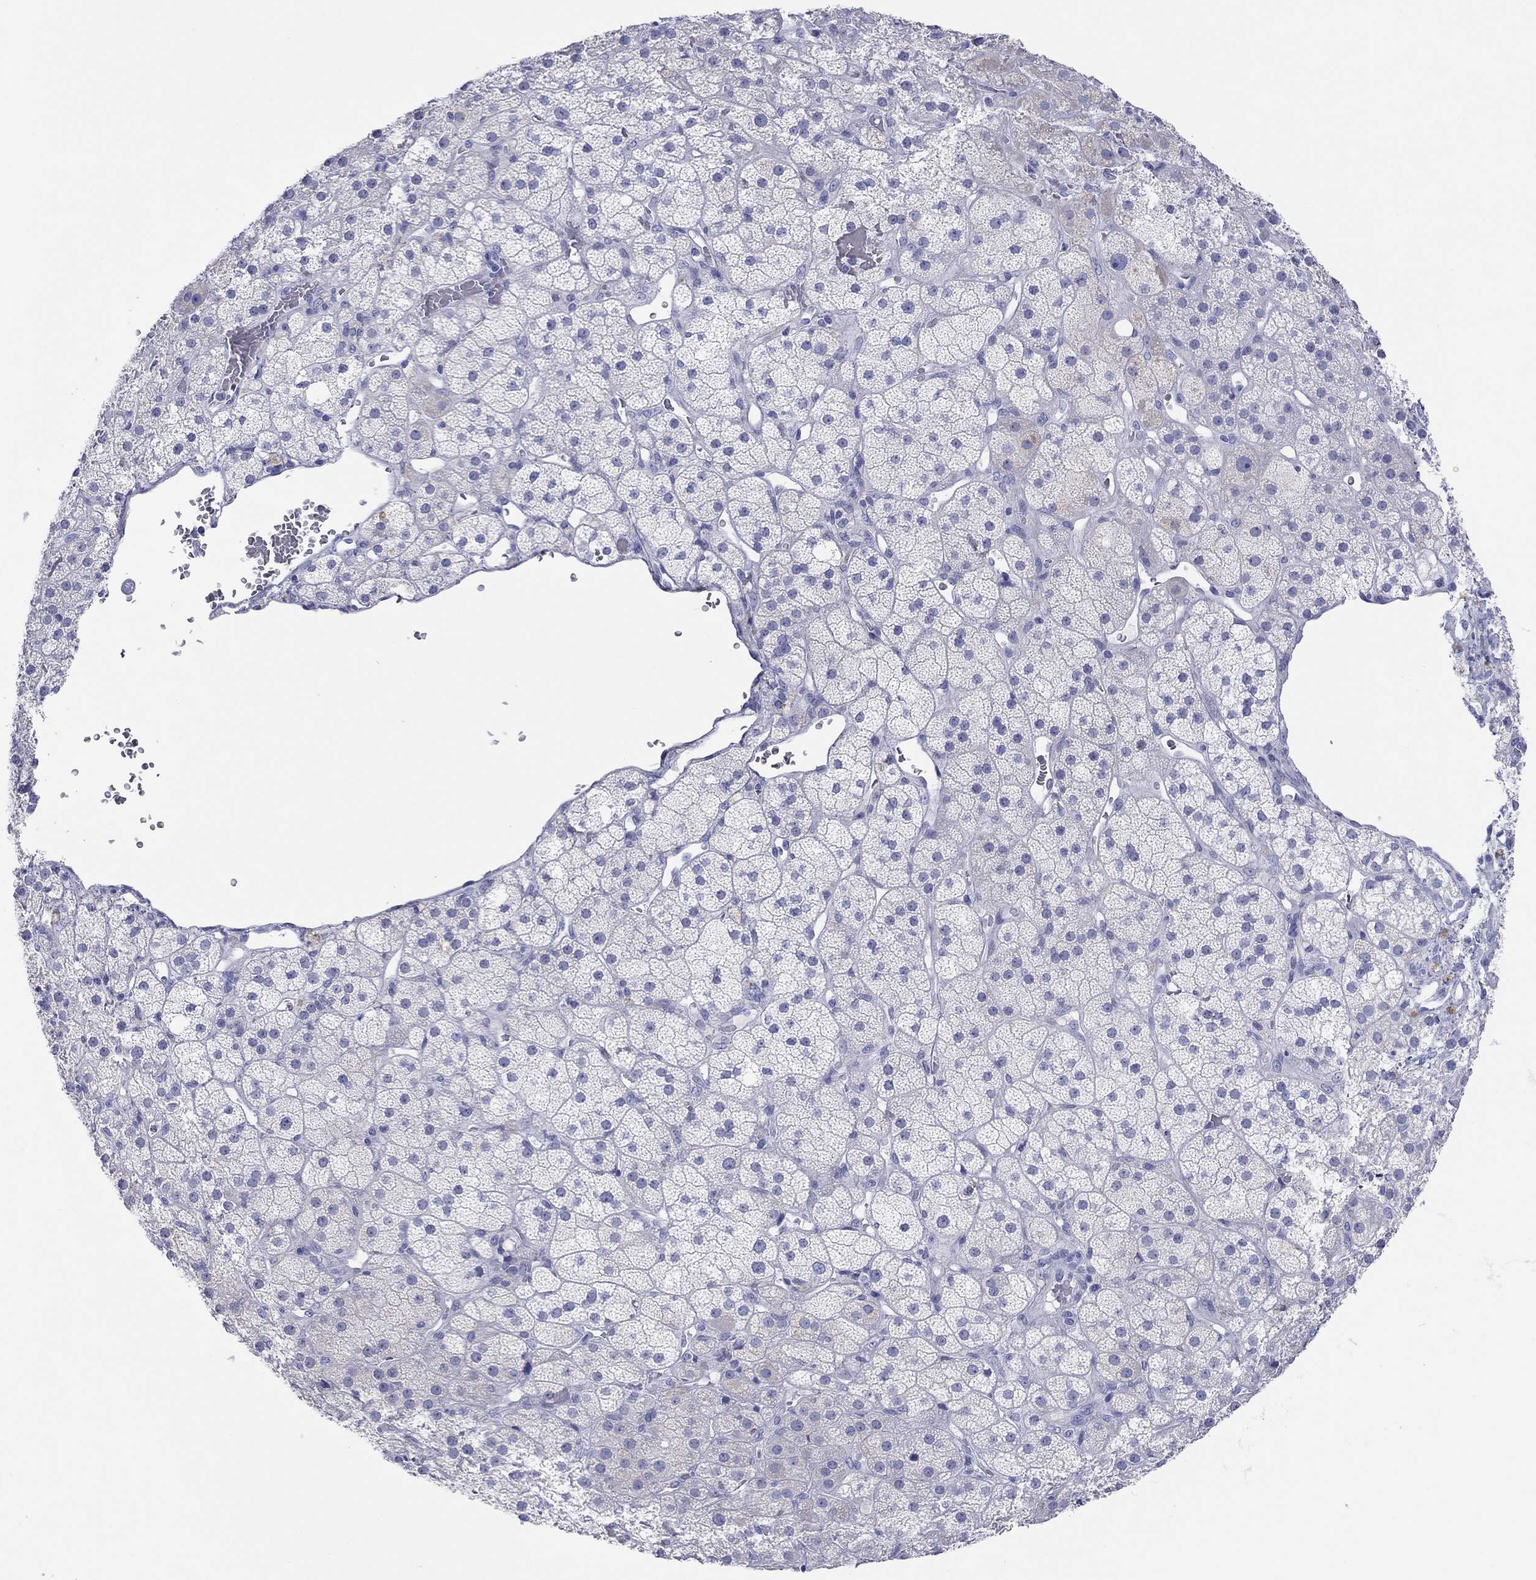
{"staining": {"intensity": "negative", "quantity": "none", "location": "none"}, "tissue": "adrenal gland", "cell_type": "Glandular cells", "image_type": "normal", "snomed": [{"axis": "morphology", "description": "Normal tissue, NOS"}, {"axis": "topography", "description": "Adrenal gland"}], "caption": "A photomicrograph of human adrenal gland is negative for staining in glandular cells. The staining is performed using DAB (3,3'-diaminobenzidine) brown chromogen with nuclei counter-stained in using hematoxylin.", "gene": "MAGEB6", "patient": {"sex": "male", "age": 57}}